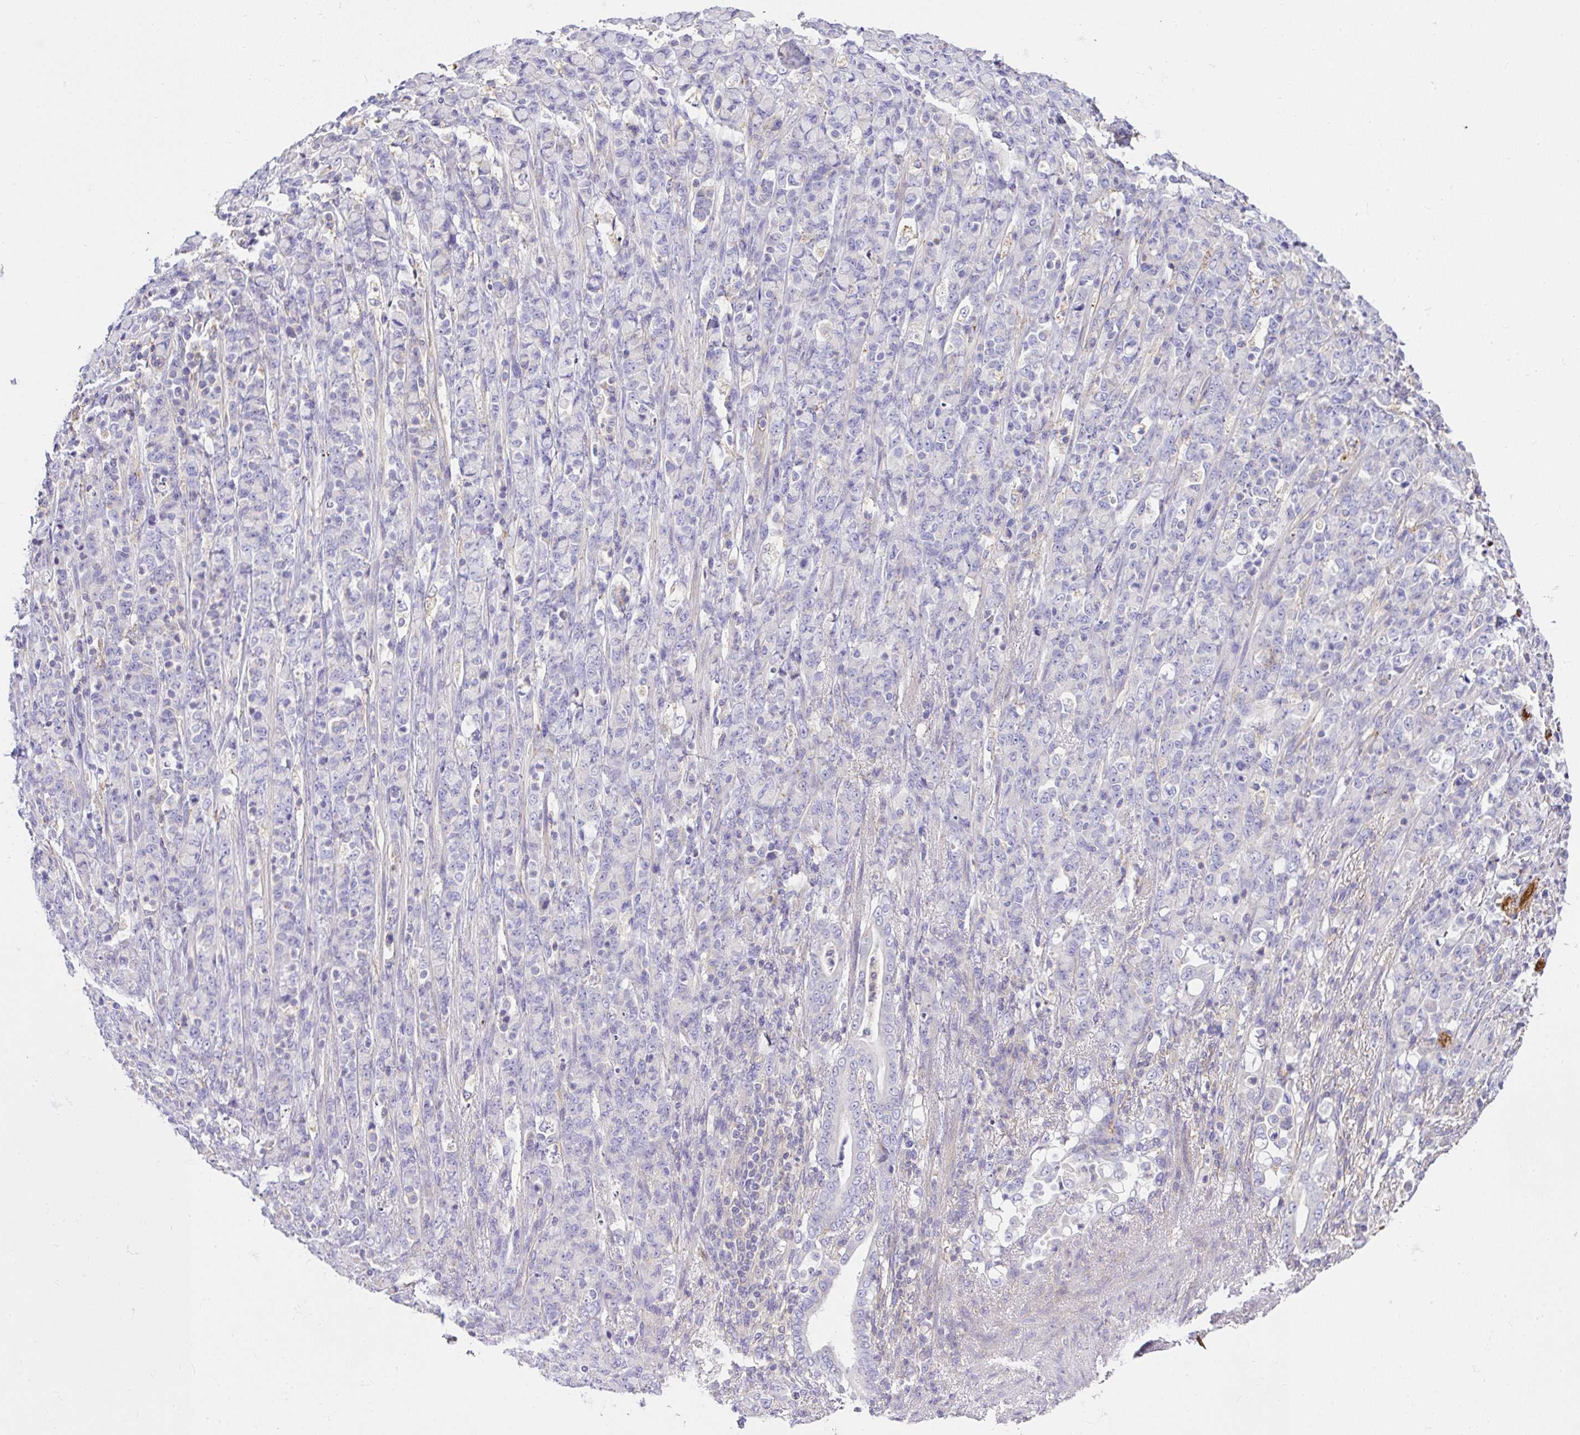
{"staining": {"intensity": "negative", "quantity": "none", "location": "none"}, "tissue": "stomach cancer", "cell_type": "Tumor cells", "image_type": "cancer", "snomed": [{"axis": "morphology", "description": "Normal tissue, NOS"}, {"axis": "morphology", "description": "Adenocarcinoma, NOS"}, {"axis": "topography", "description": "Stomach"}], "caption": "DAB immunohistochemical staining of human stomach cancer reveals no significant staining in tumor cells.", "gene": "CCDC142", "patient": {"sex": "female", "age": 79}}